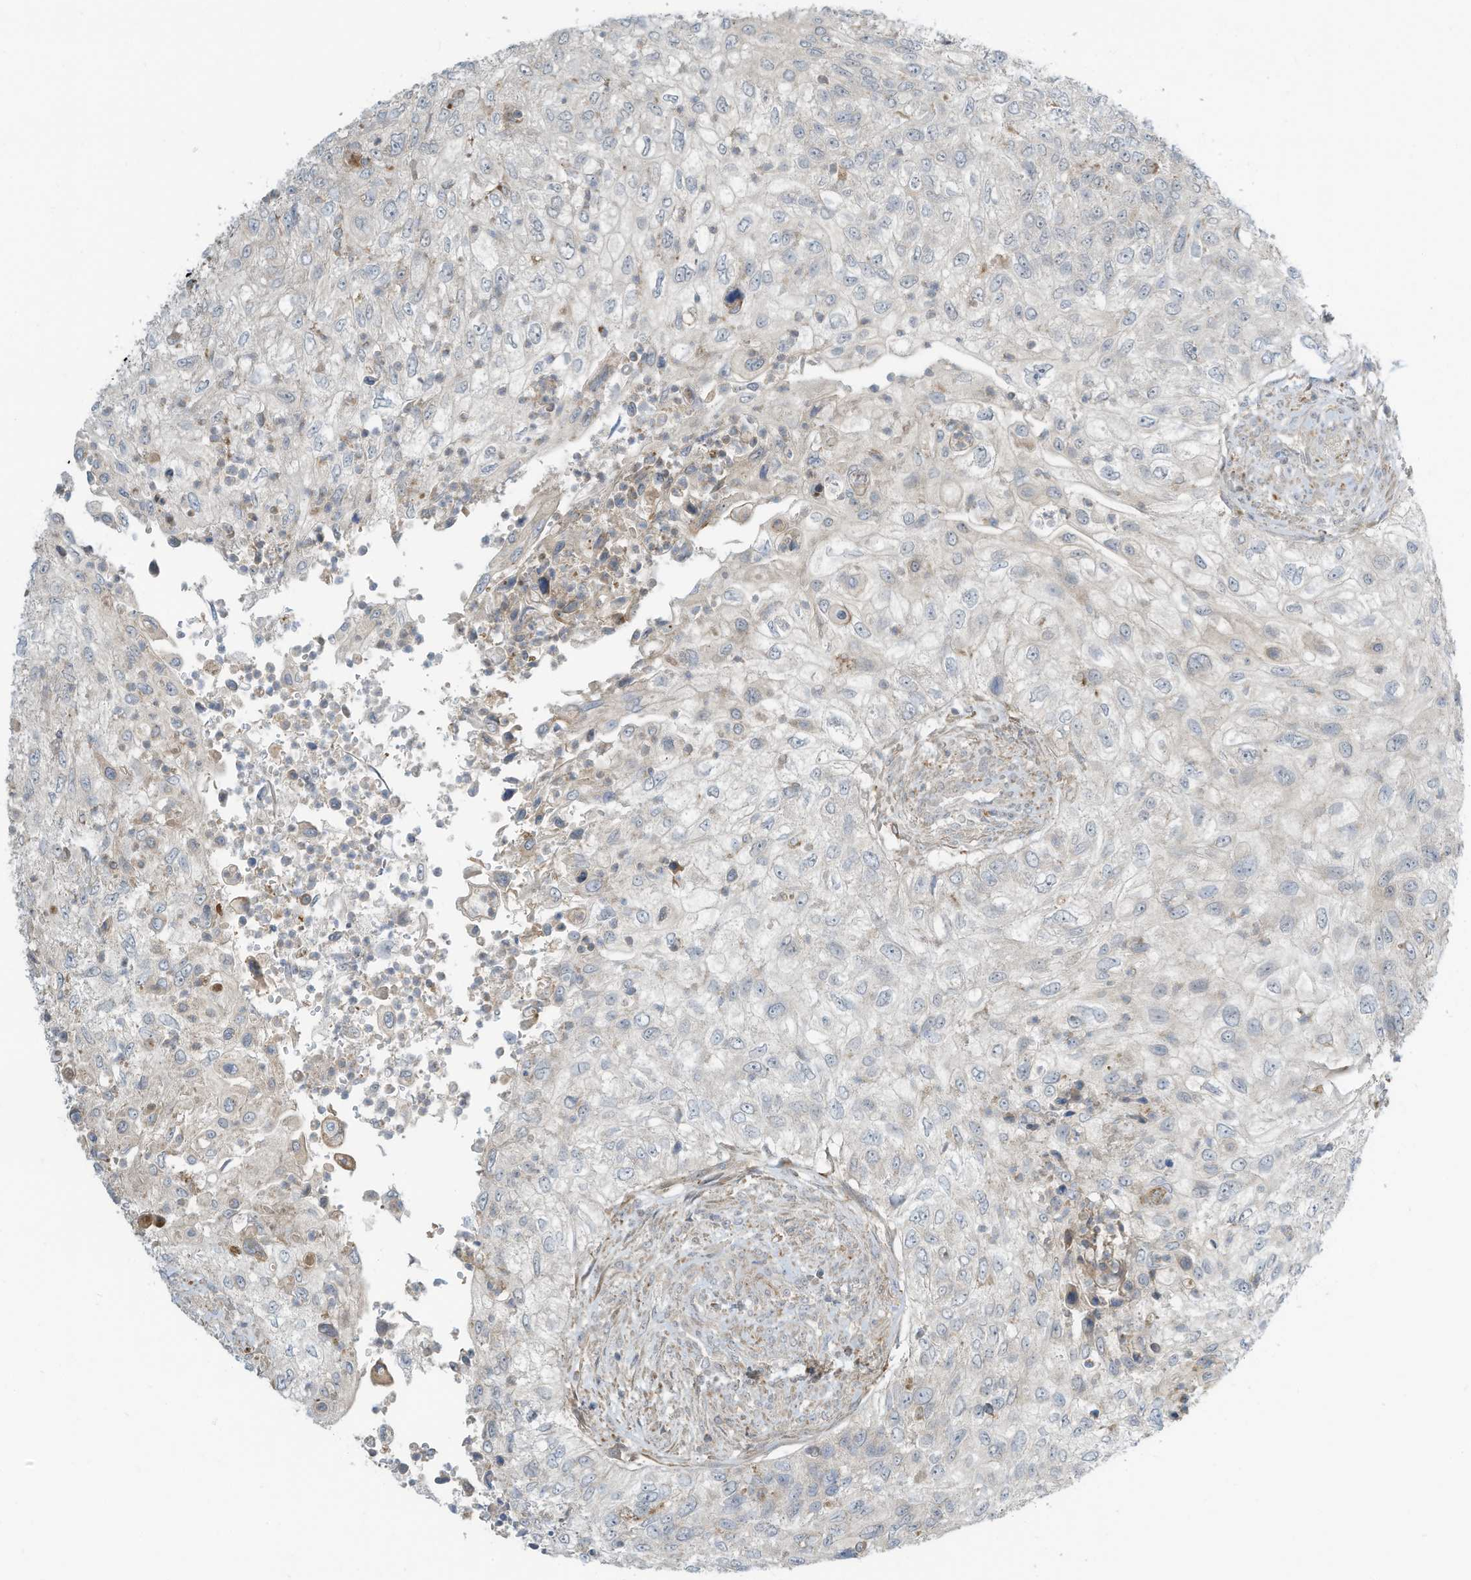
{"staining": {"intensity": "negative", "quantity": "none", "location": "none"}, "tissue": "urothelial cancer", "cell_type": "Tumor cells", "image_type": "cancer", "snomed": [{"axis": "morphology", "description": "Urothelial carcinoma, High grade"}, {"axis": "topography", "description": "Urinary bladder"}], "caption": "This is a image of IHC staining of urothelial cancer, which shows no staining in tumor cells.", "gene": "DZIP3", "patient": {"sex": "female", "age": 60}}